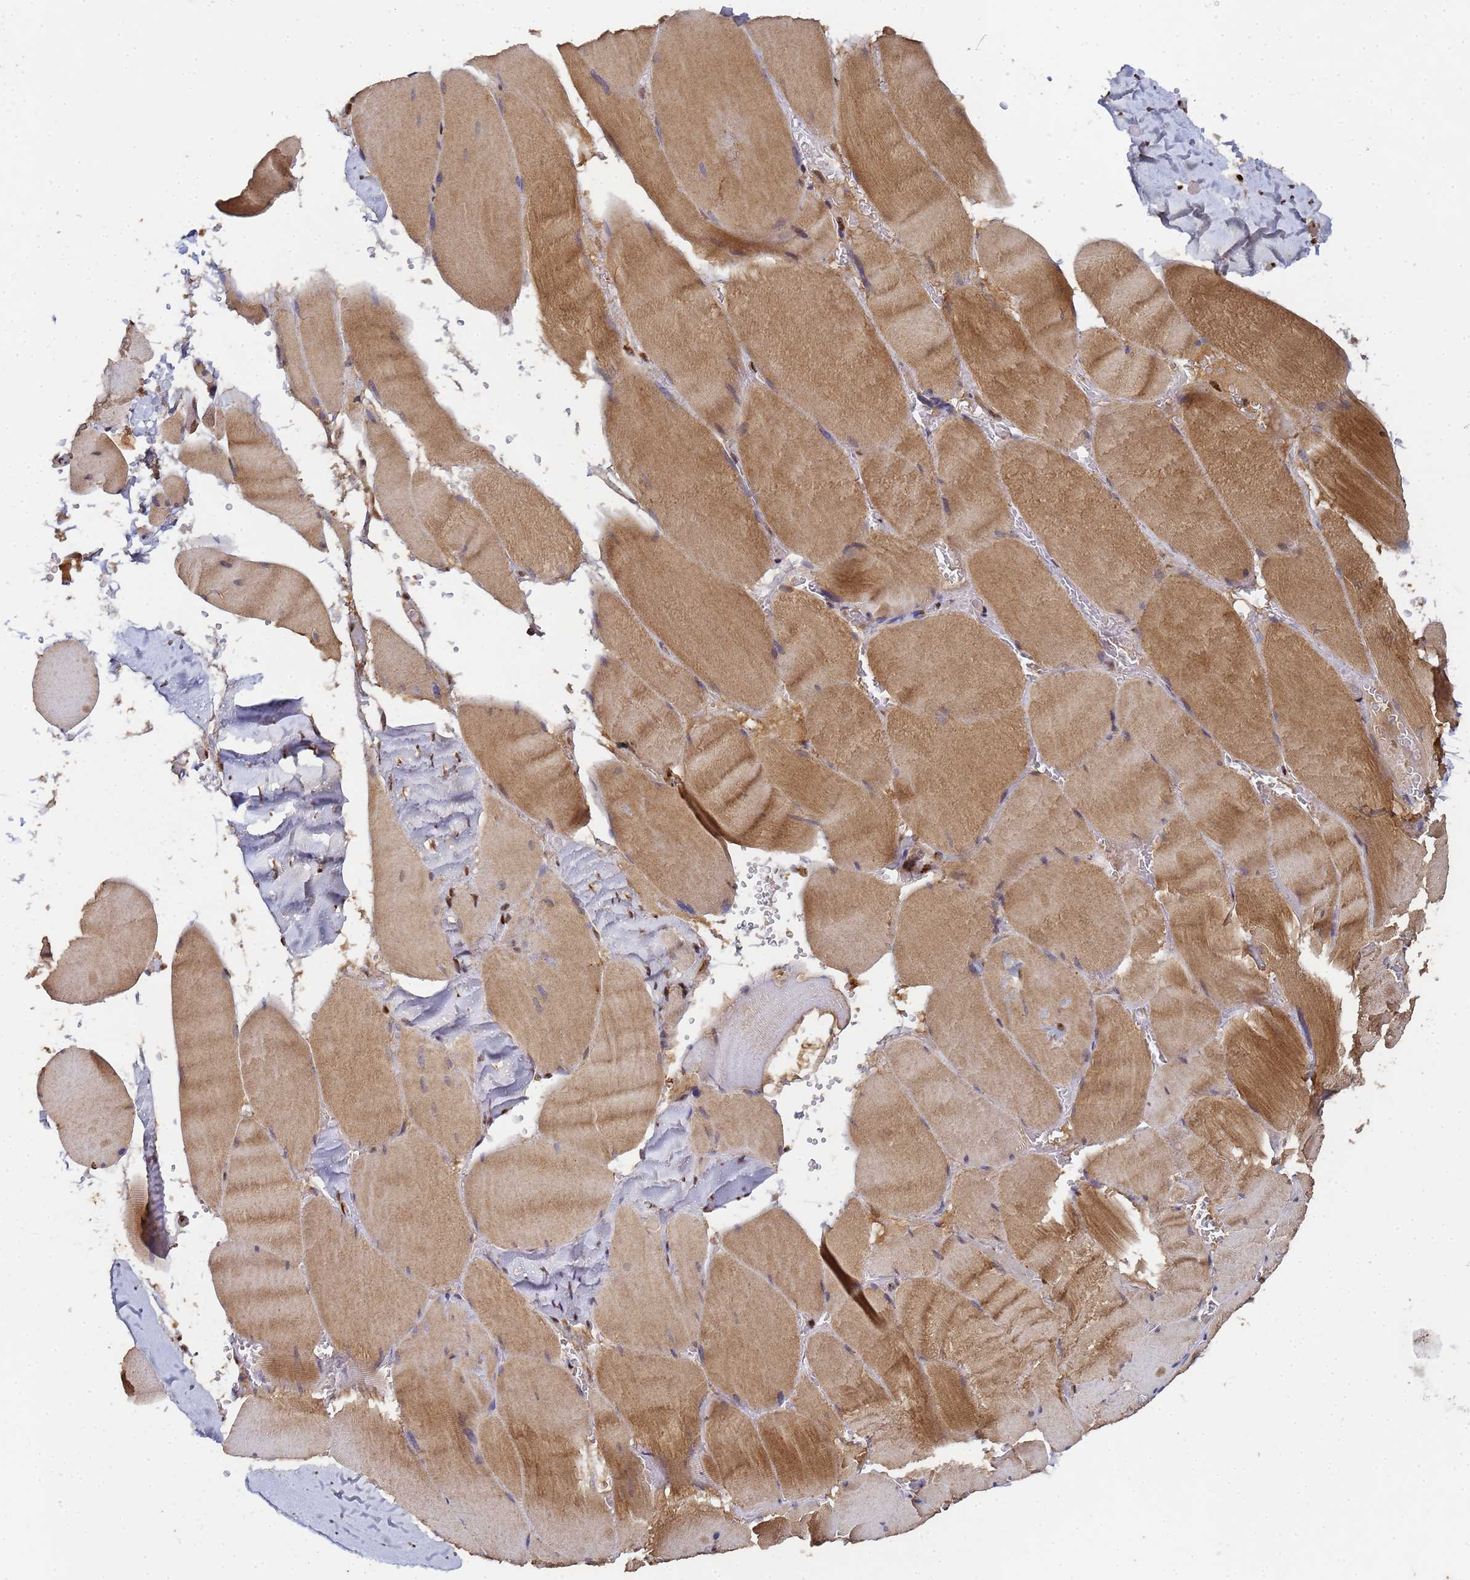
{"staining": {"intensity": "moderate", "quantity": ">75%", "location": "cytoplasmic/membranous"}, "tissue": "skeletal muscle", "cell_type": "Myocytes", "image_type": "normal", "snomed": [{"axis": "morphology", "description": "Normal tissue, NOS"}, {"axis": "topography", "description": "Skeletal muscle"}, {"axis": "topography", "description": "Head-Neck"}], "caption": "Myocytes demonstrate medium levels of moderate cytoplasmic/membranous expression in approximately >75% of cells in unremarkable skeletal muscle. Nuclei are stained in blue.", "gene": "SECISBP2", "patient": {"sex": "male", "age": 66}}